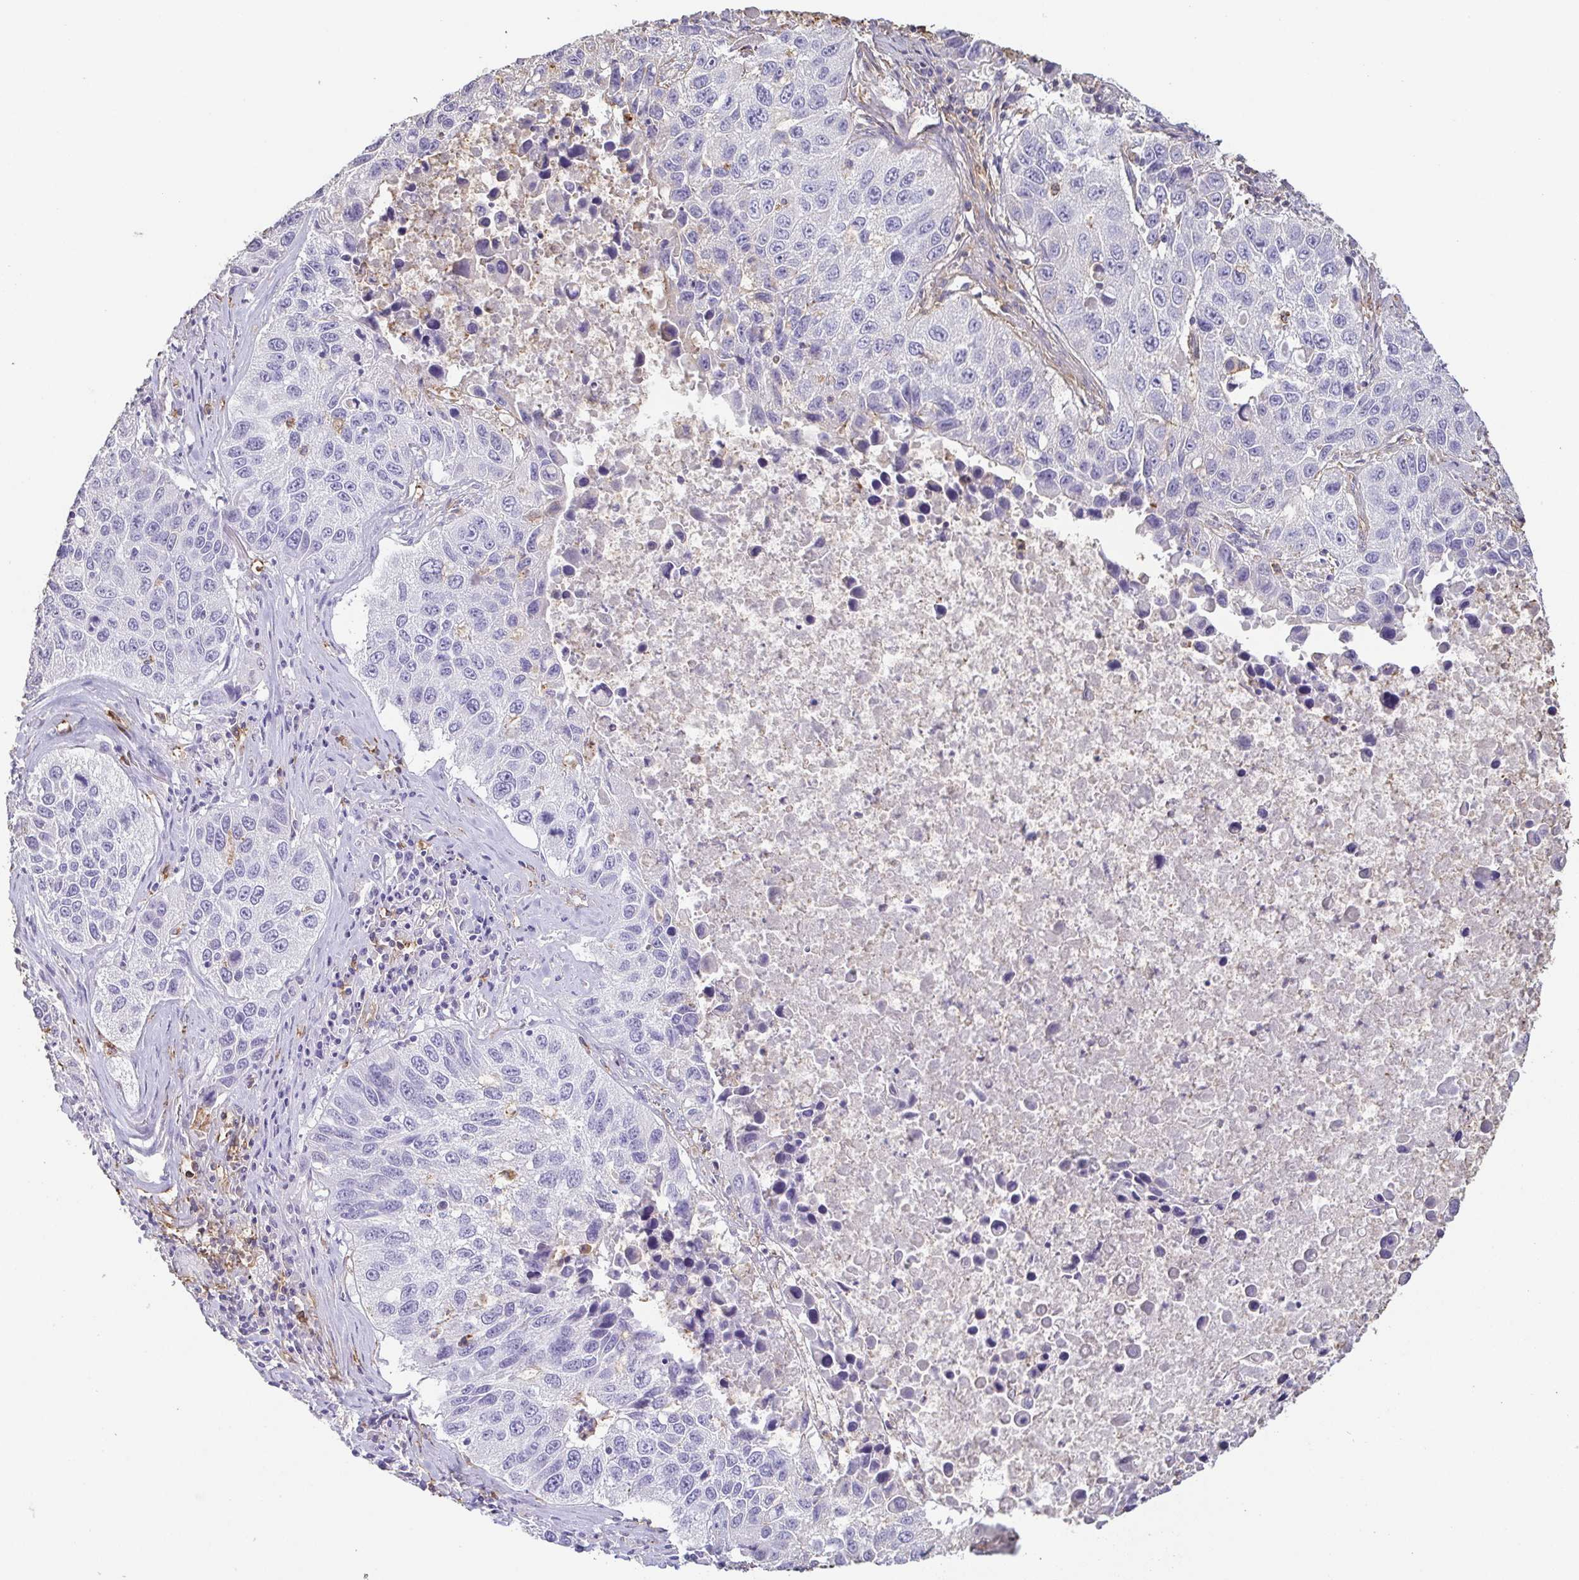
{"staining": {"intensity": "negative", "quantity": "none", "location": "none"}, "tissue": "lung cancer", "cell_type": "Tumor cells", "image_type": "cancer", "snomed": [{"axis": "morphology", "description": "Squamous cell carcinoma, NOS"}, {"axis": "topography", "description": "Lung"}], "caption": "Immunohistochemistry of human lung cancer displays no expression in tumor cells.", "gene": "BPIFA2", "patient": {"sex": "female", "age": 61}}